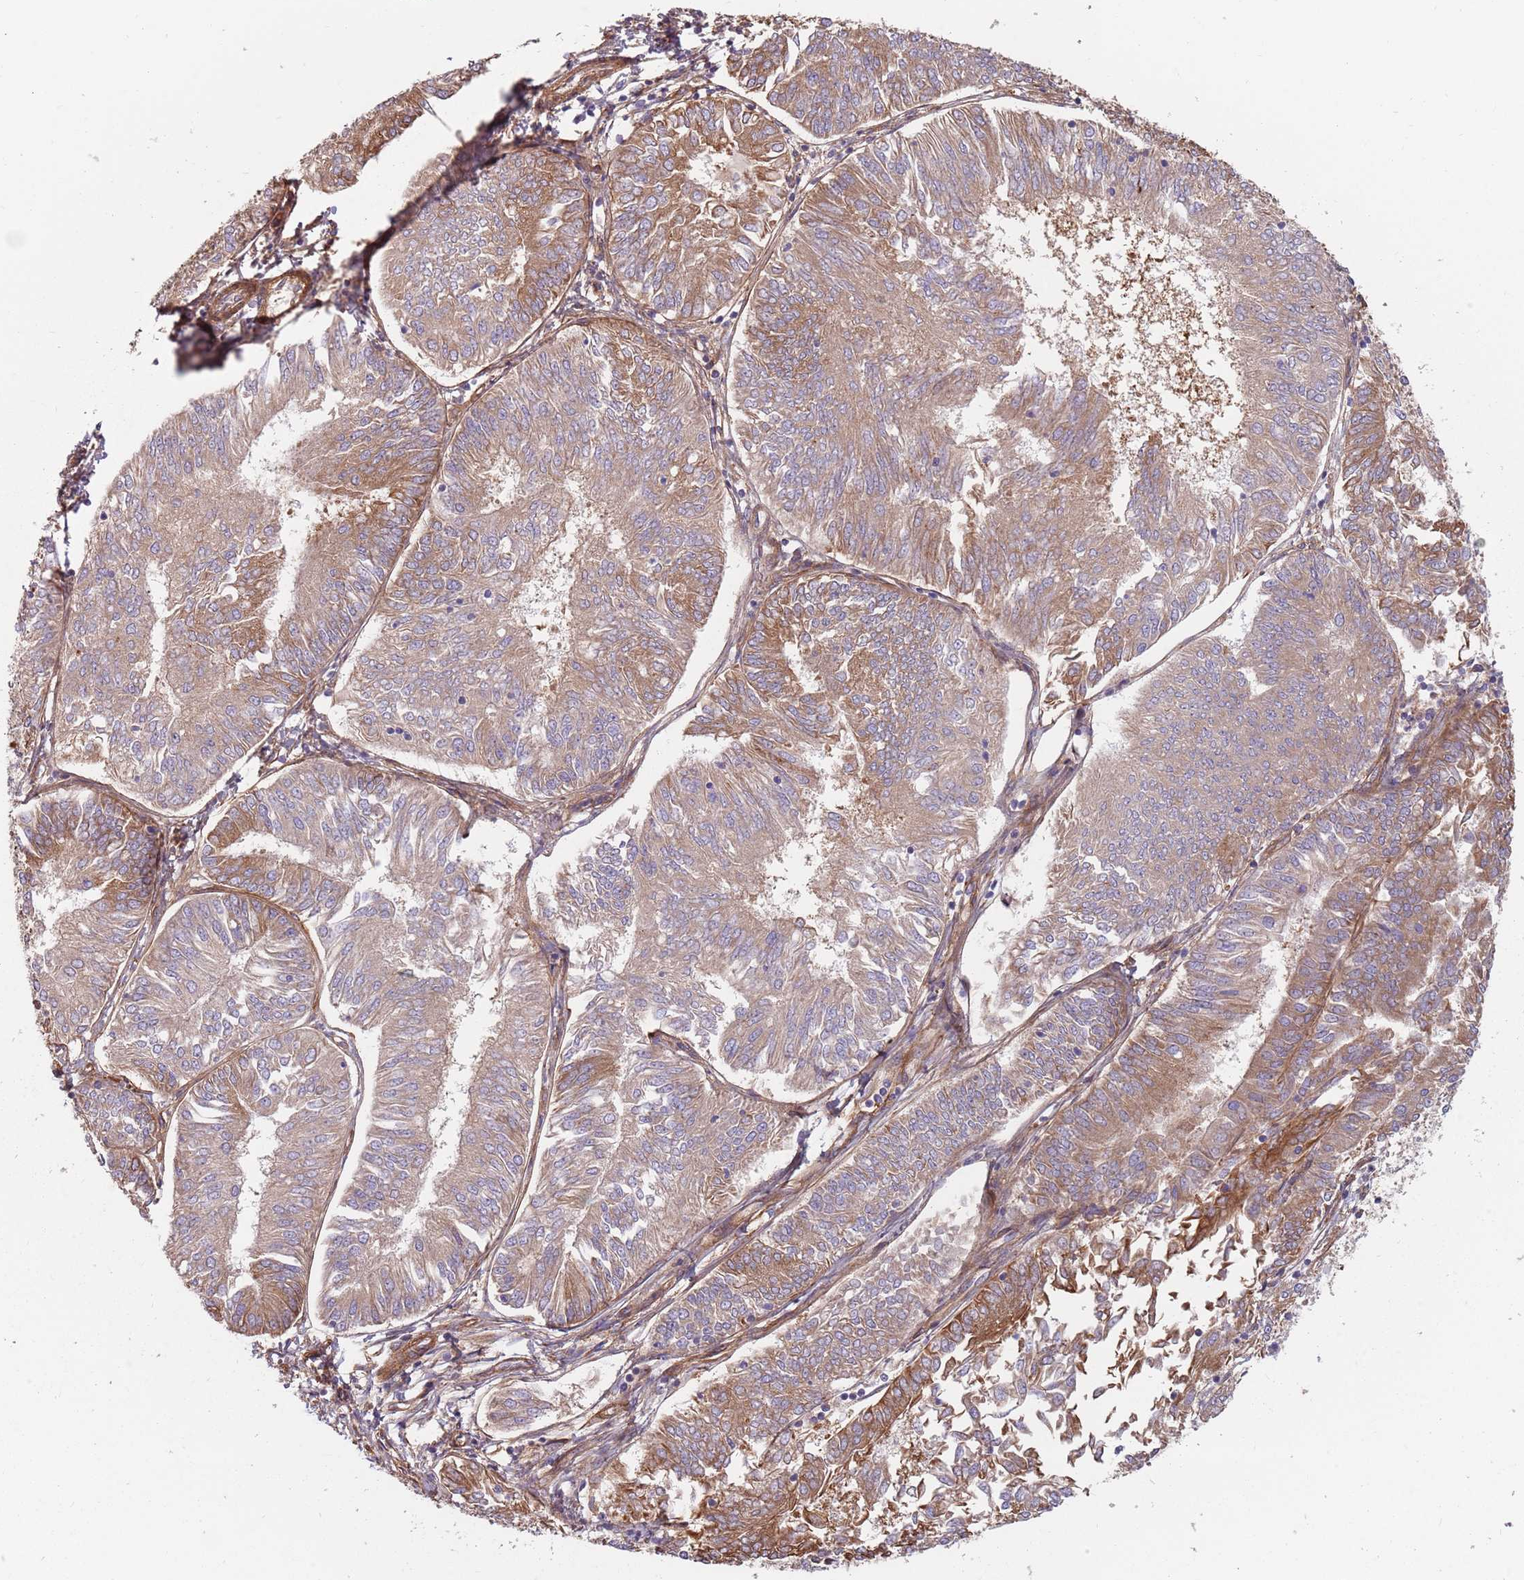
{"staining": {"intensity": "moderate", "quantity": "25%-75%", "location": "cytoplasmic/membranous"}, "tissue": "endometrial cancer", "cell_type": "Tumor cells", "image_type": "cancer", "snomed": [{"axis": "morphology", "description": "Adenocarcinoma, NOS"}, {"axis": "topography", "description": "Endometrium"}], "caption": "Immunohistochemistry micrograph of neoplastic tissue: adenocarcinoma (endometrial) stained using immunohistochemistry (IHC) exhibits medium levels of moderate protein expression localized specifically in the cytoplasmic/membranous of tumor cells, appearing as a cytoplasmic/membranous brown color.", "gene": "SPDL1", "patient": {"sex": "female", "age": 58}}